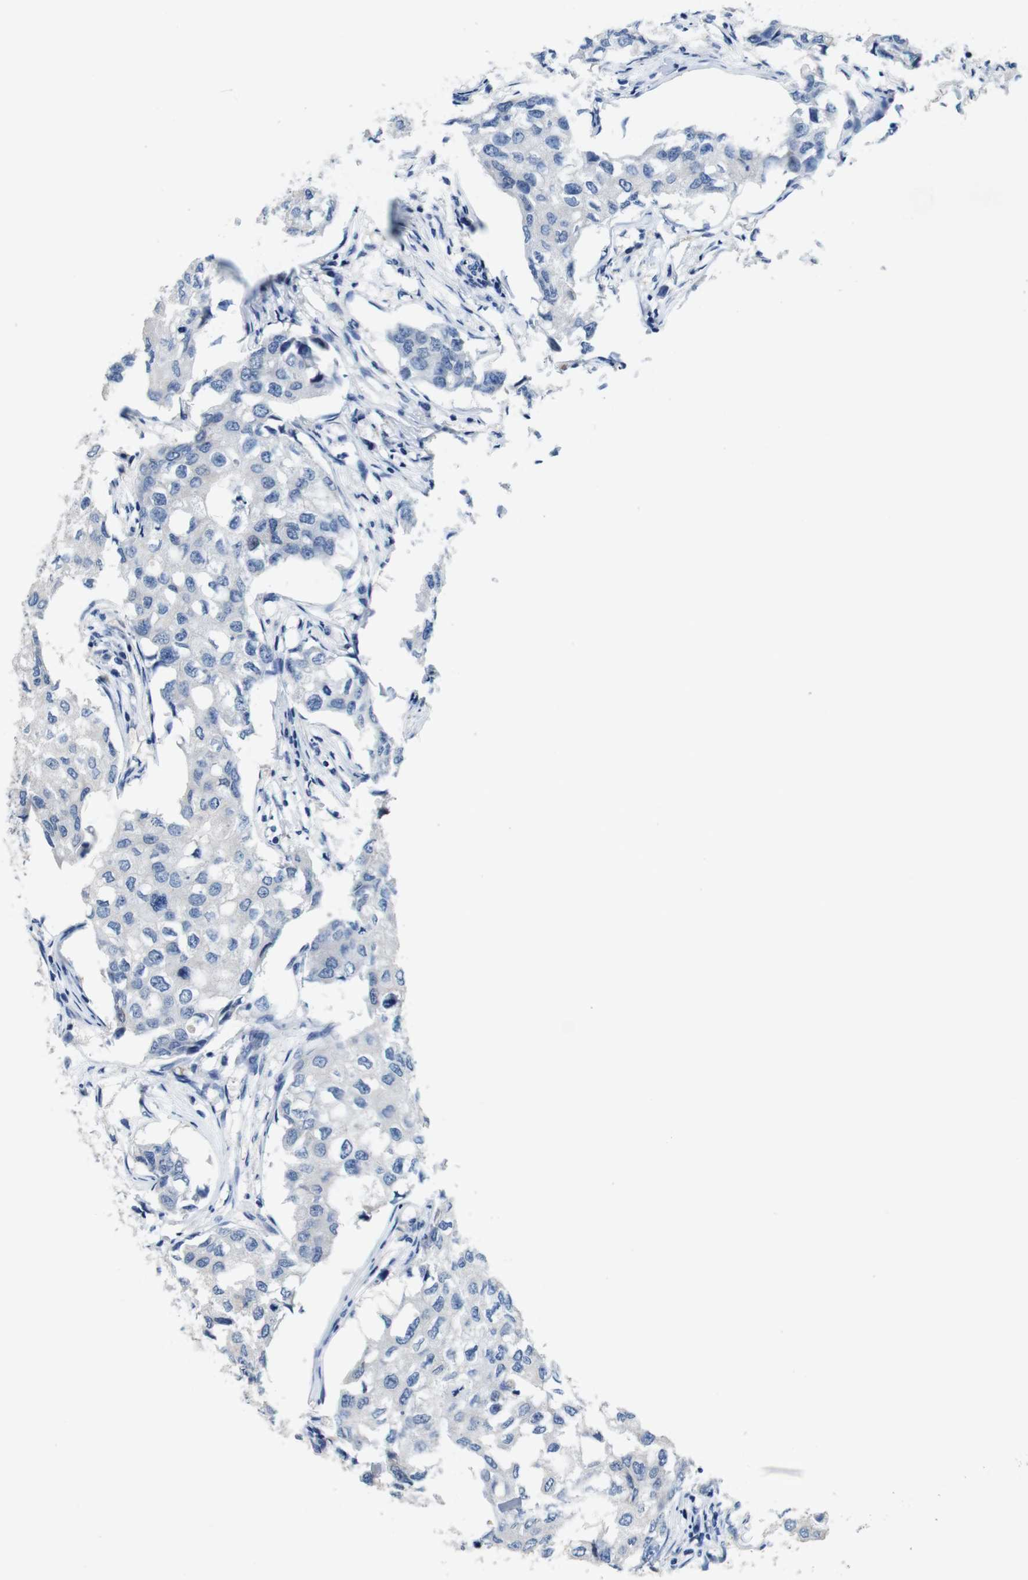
{"staining": {"intensity": "negative", "quantity": "none", "location": "none"}, "tissue": "breast cancer", "cell_type": "Tumor cells", "image_type": "cancer", "snomed": [{"axis": "morphology", "description": "Duct carcinoma"}, {"axis": "topography", "description": "Breast"}], "caption": "High magnification brightfield microscopy of infiltrating ductal carcinoma (breast) stained with DAB (3,3'-diaminobenzidine) (brown) and counterstained with hematoxylin (blue): tumor cells show no significant positivity. (DAB (3,3'-diaminobenzidine) immunohistochemistry visualized using brightfield microscopy, high magnification).", "gene": "C1RL", "patient": {"sex": "female", "age": 27}}